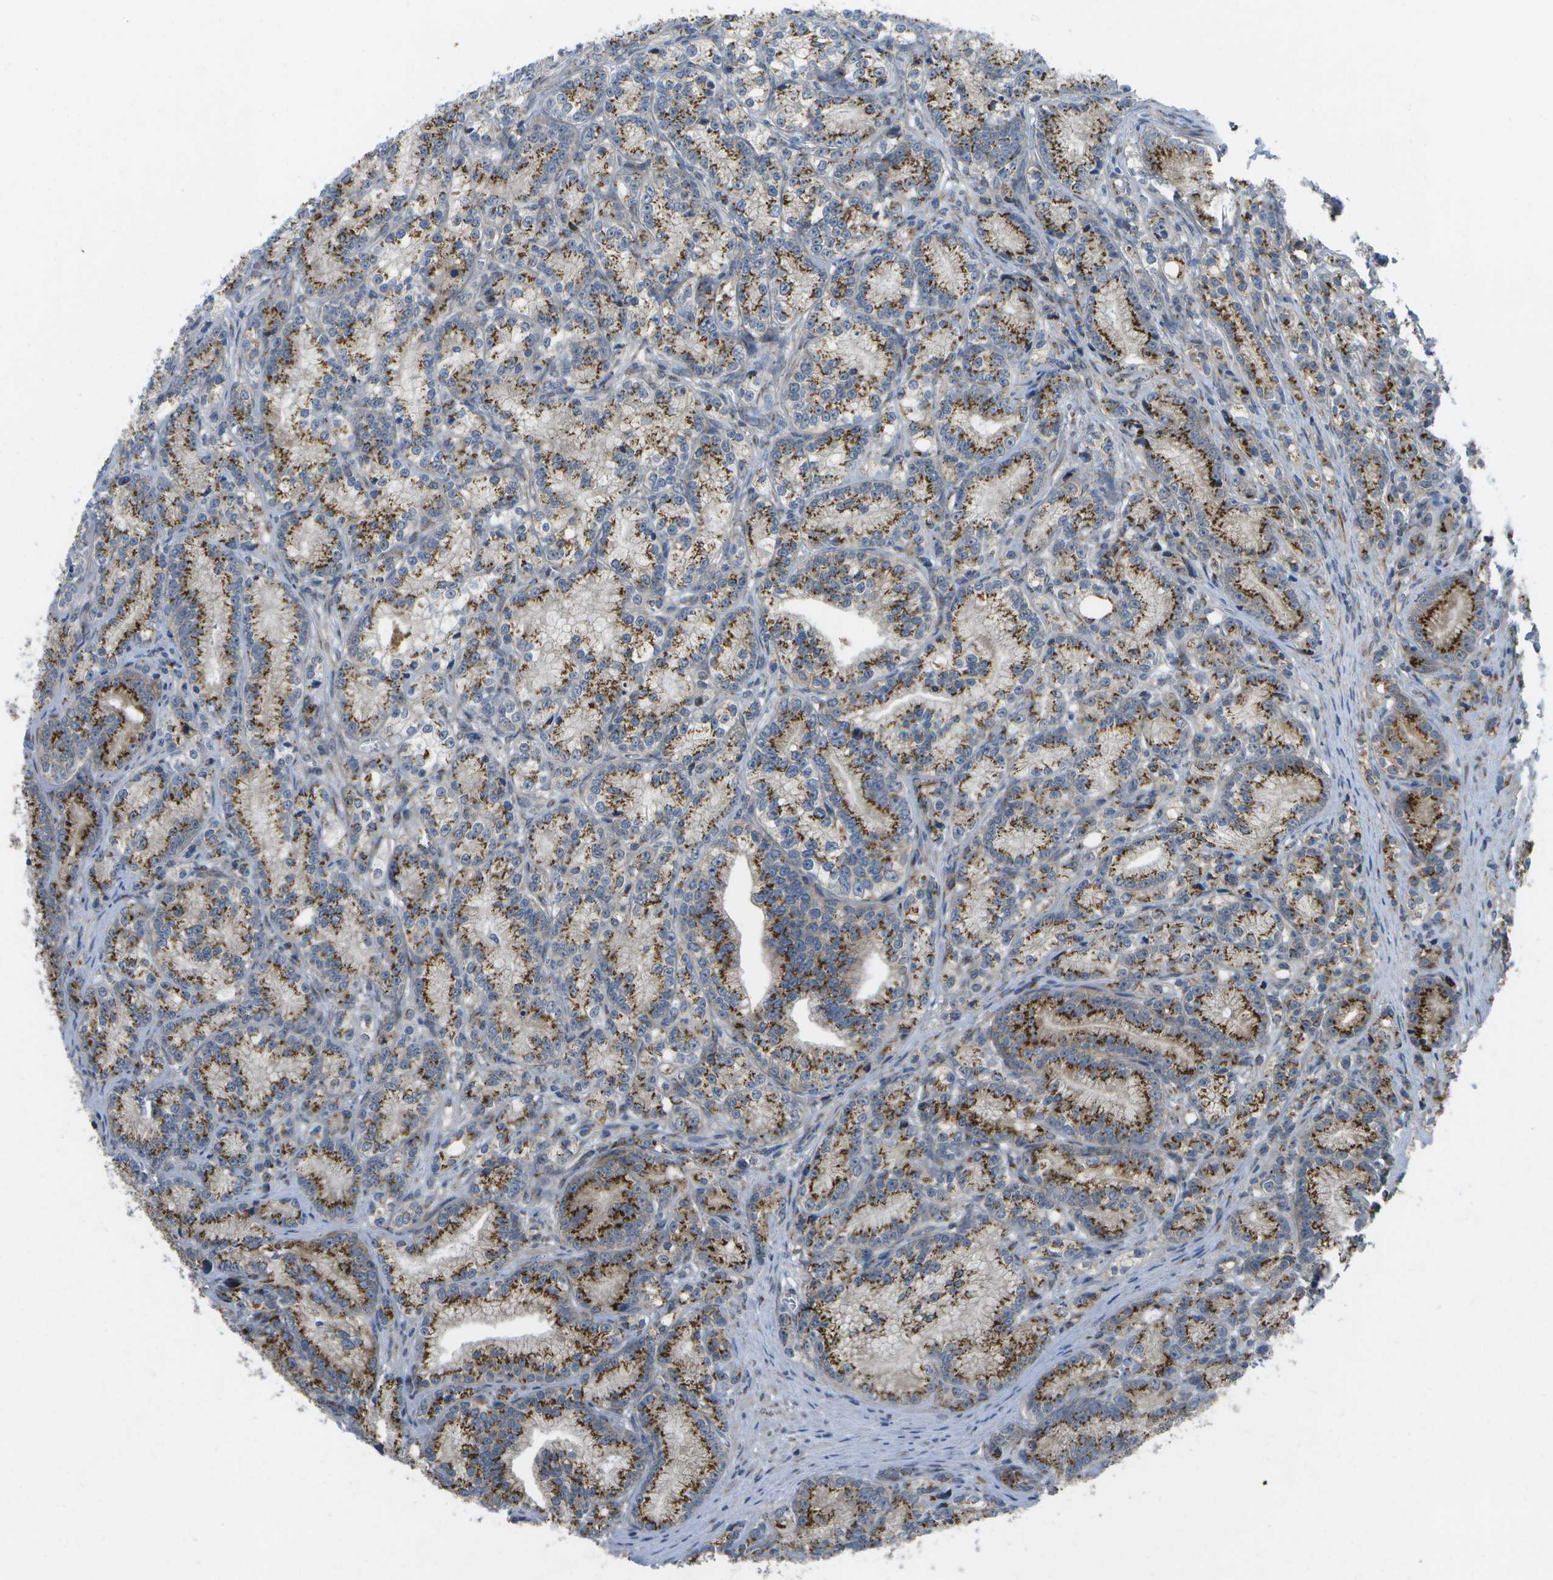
{"staining": {"intensity": "strong", "quantity": ">75%", "location": "cytoplasmic/membranous"}, "tissue": "prostate cancer", "cell_type": "Tumor cells", "image_type": "cancer", "snomed": [{"axis": "morphology", "description": "Adenocarcinoma, Low grade"}, {"axis": "topography", "description": "Prostate"}], "caption": "Brown immunohistochemical staining in prostate low-grade adenocarcinoma displays strong cytoplasmic/membranous positivity in about >75% of tumor cells.", "gene": "QSOX2", "patient": {"sex": "male", "age": 89}}